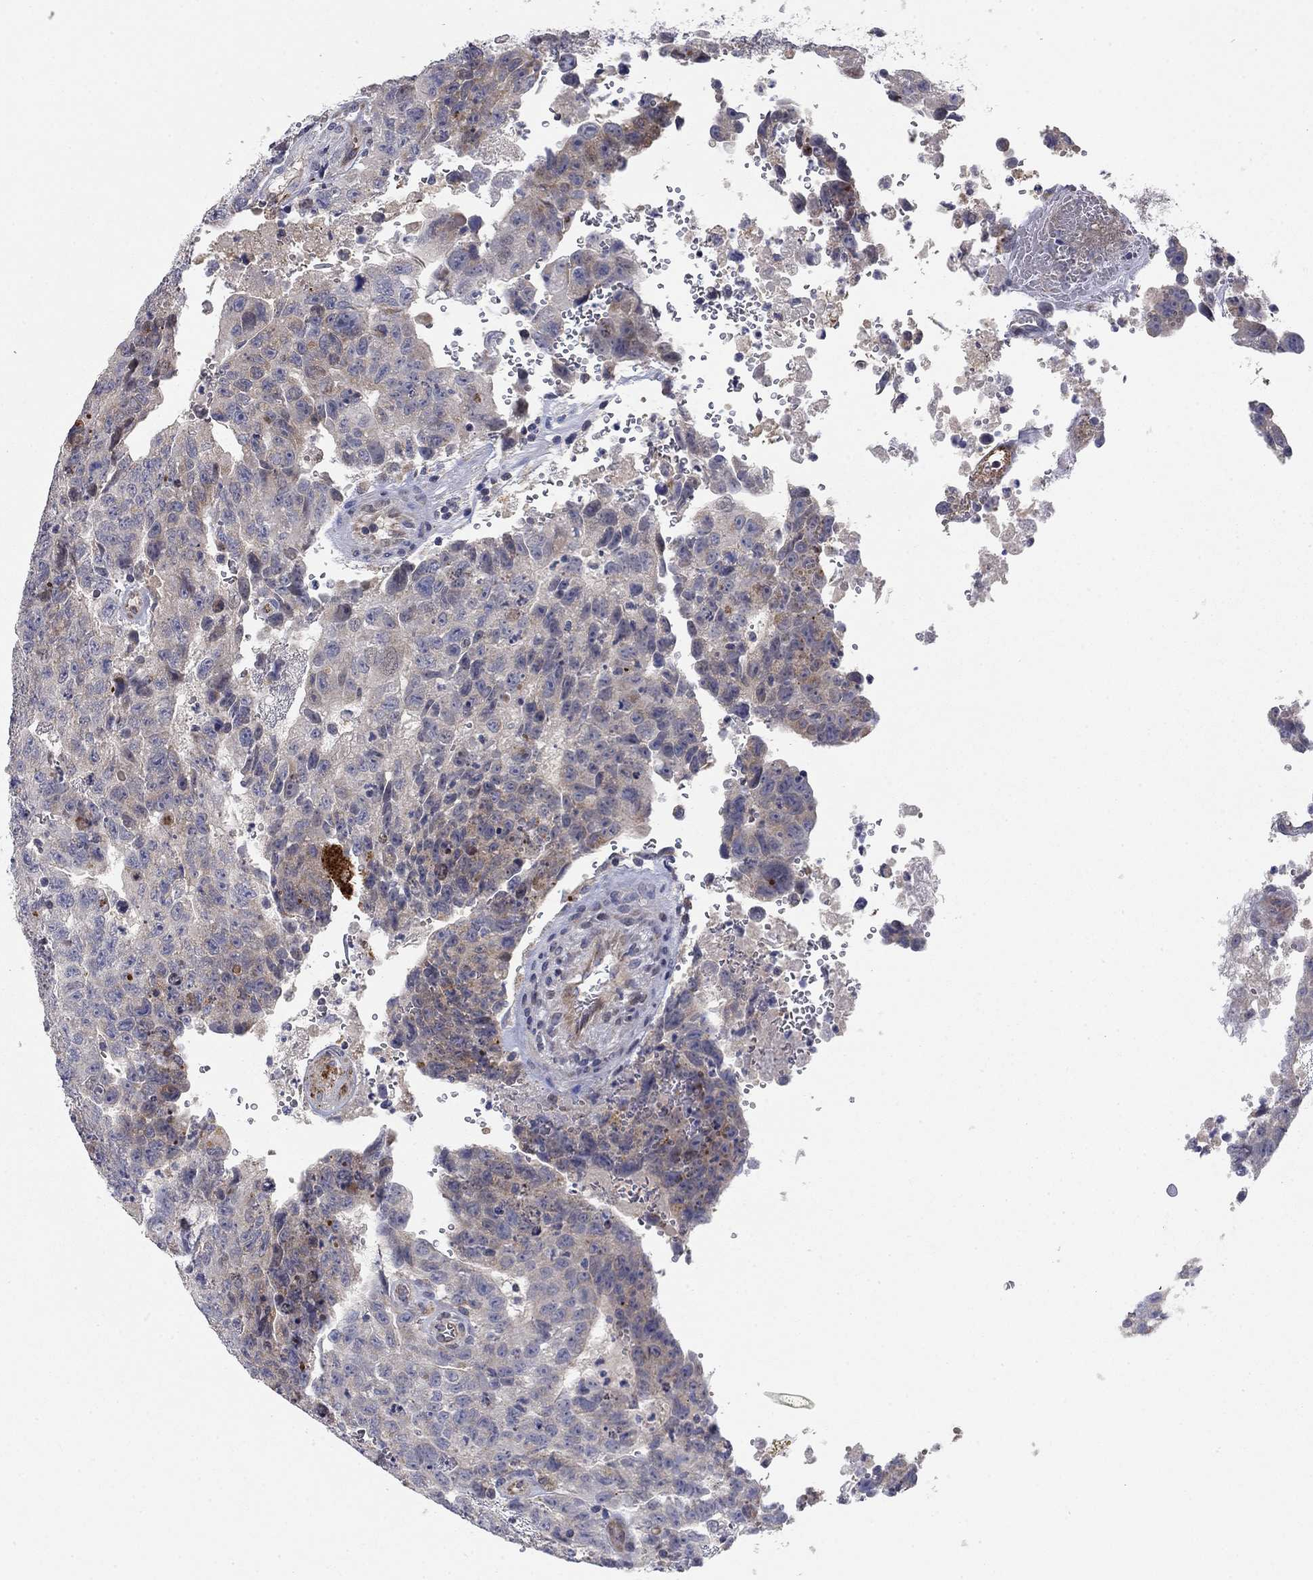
{"staining": {"intensity": "negative", "quantity": "none", "location": "none"}, "tissue": "testis cancer", "cell_type": "Tumor cells", "image_type": "cancer", "snomed": [{"axis": "morphology", "description": "Carcinoma, Embryonal, NOS"}, {"axis": "topography", "description": "Testis"}], "caption": "High power microscopy micrograph of an IHC micrograph of testis cancer (embryonal carcinoma), revealing no significant expression in tumor cells.", "gene": "MMAA", "patient": {"sex": "male", "age": 24}}